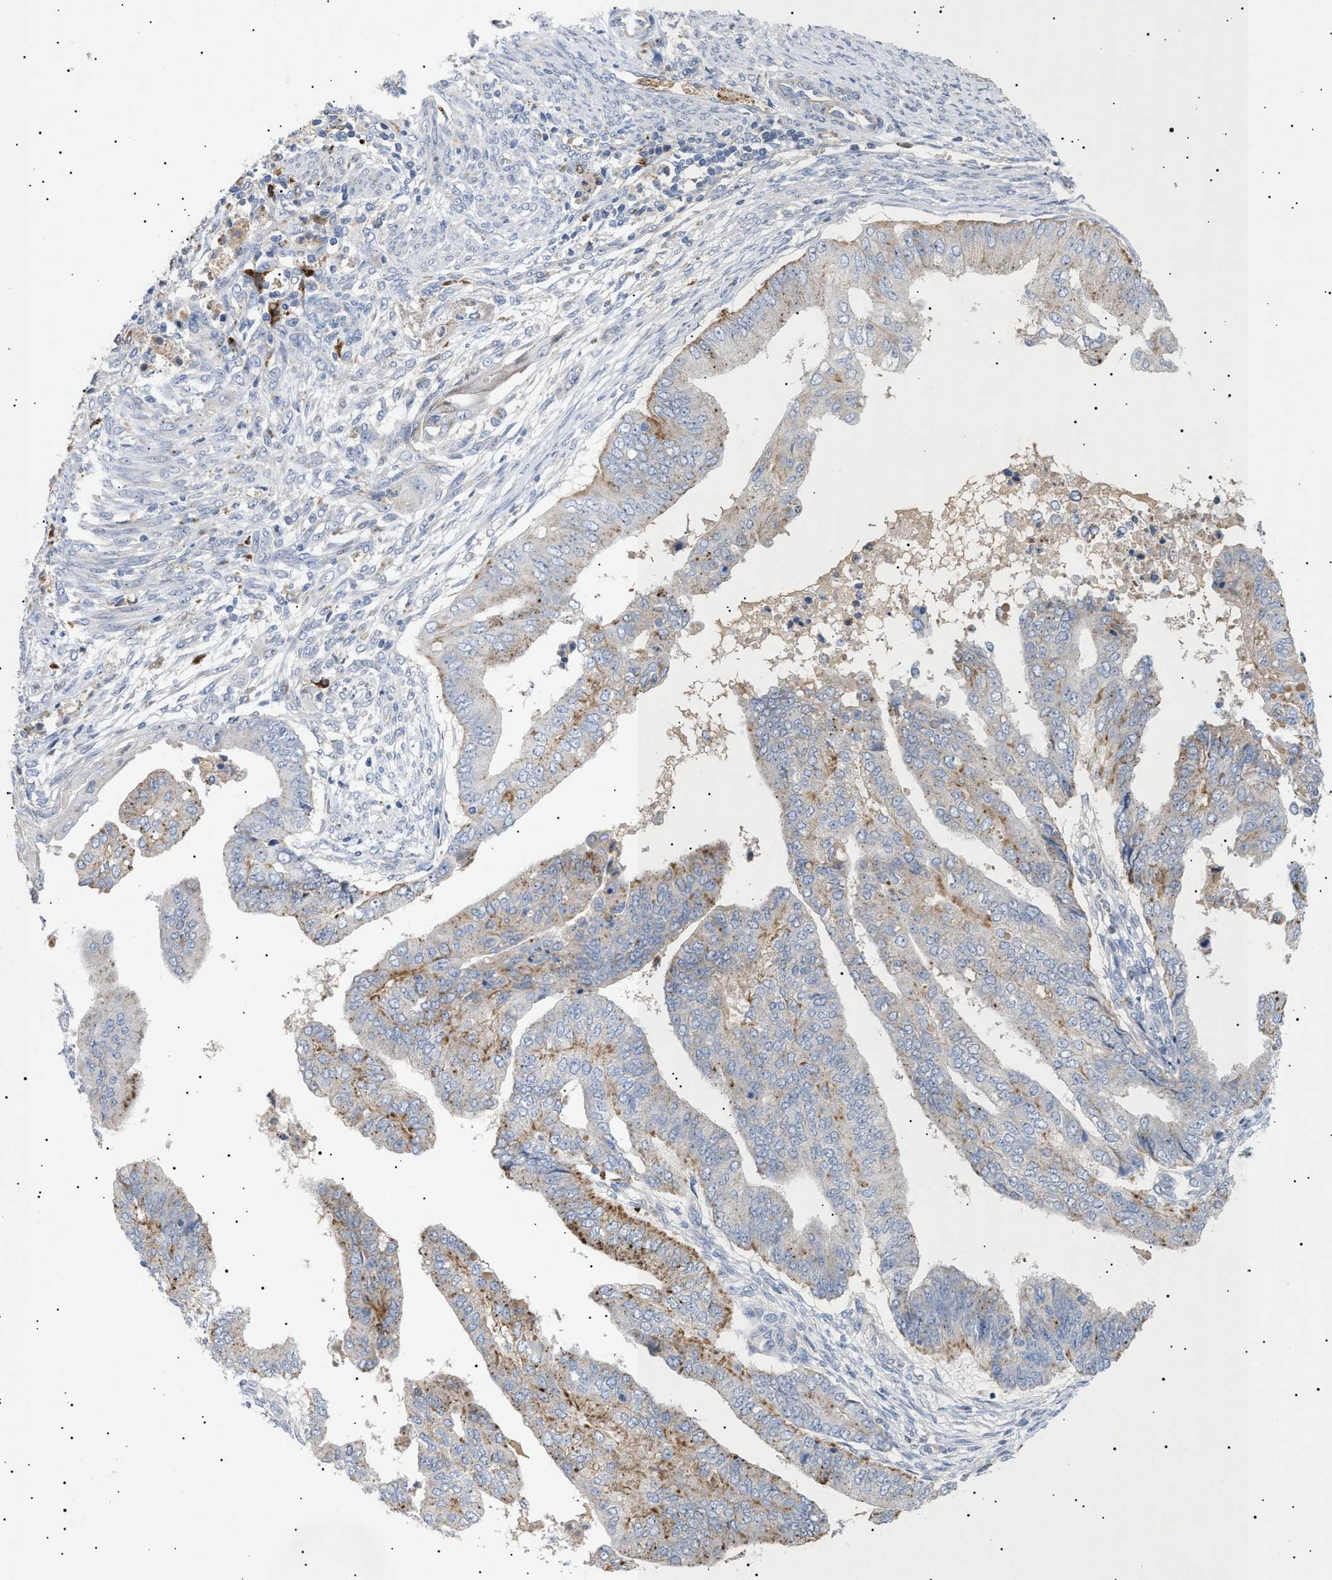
{"staining": {"intensity": "moderate", "quantity": "<25%", "location": "cytoplasmic/membranous"}, "tissue": "endometrial cancer", "cell_type": "Tumor cells", "image_type": "cancer", "snomed": [{"axis": "morphology", "description": "Polyp, NOS"}, {"axis": "morphology", "description": "Adenocarcinoma, NOS"}, {"axis": "morphology", "description": "Adenoma, NOS"}, {"axis": "topography", "description": "Endometrium"}], "caption": "Protein expression analysis of human endometrial cancer (adenocarcinoma) reveals moderate cytoplasmic/membranous staining in approximately <25% of tumor cells.", "gene": "SIRT5", "patient": {"sex": "female", "age": 79}}